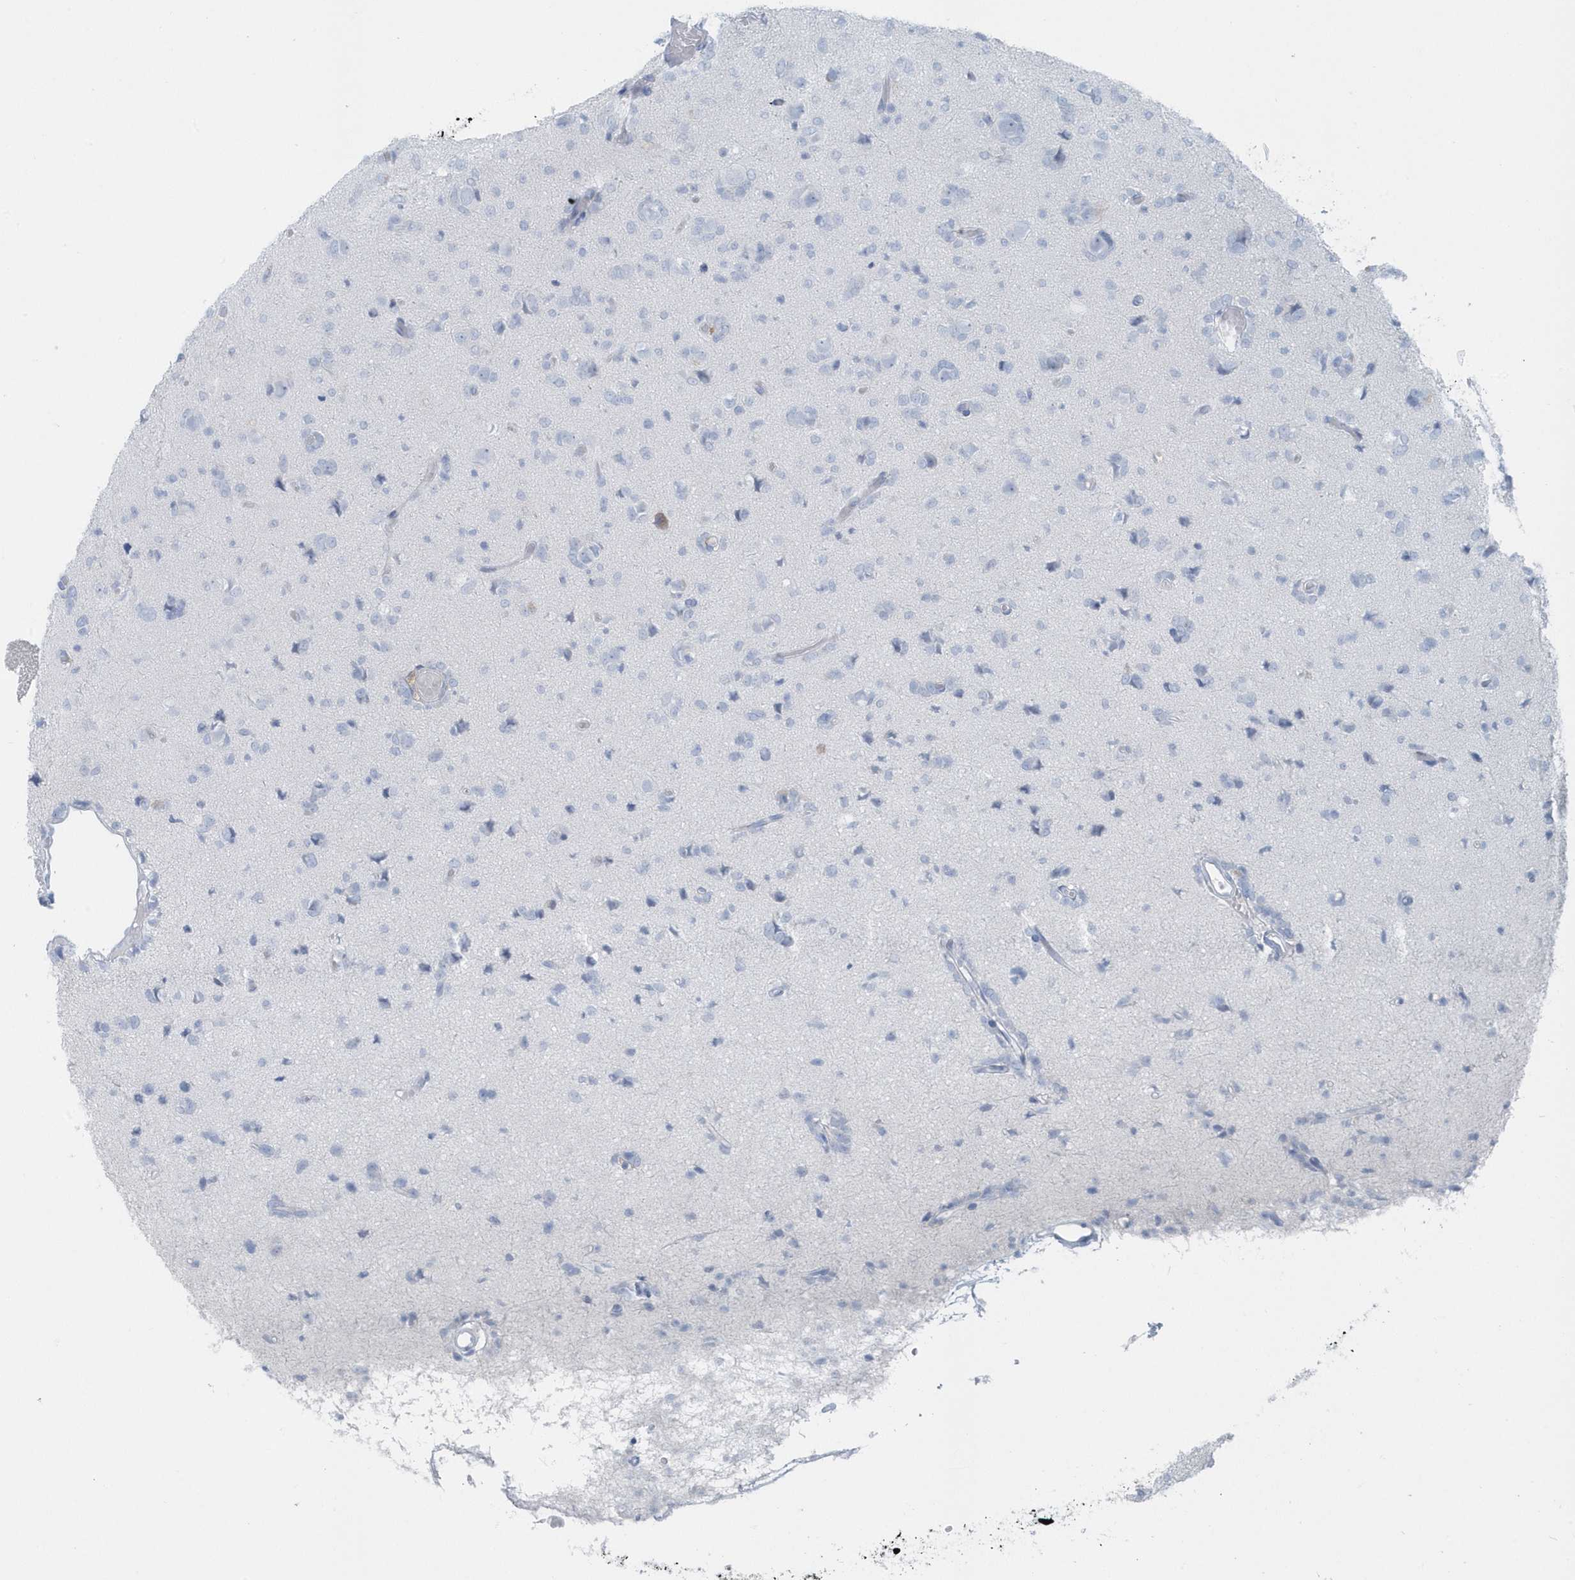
{"staining": {"intensity": "negative", "quantity": "none", "location": "none"}, "tissue": "glioma", "cell_type": "Tumor cells", "image_type": "cancer", "snomed": [{"axis": "morphology", "description": "Glioma, malignant, High grade"}, {"axis": "topography", "description": "Brain"}], "caption": "A photomicrograph of human glioma is negative for staining in tumor cells.", "gene": "FAM98A", "patient": {"sex": "female", "age": 59}}